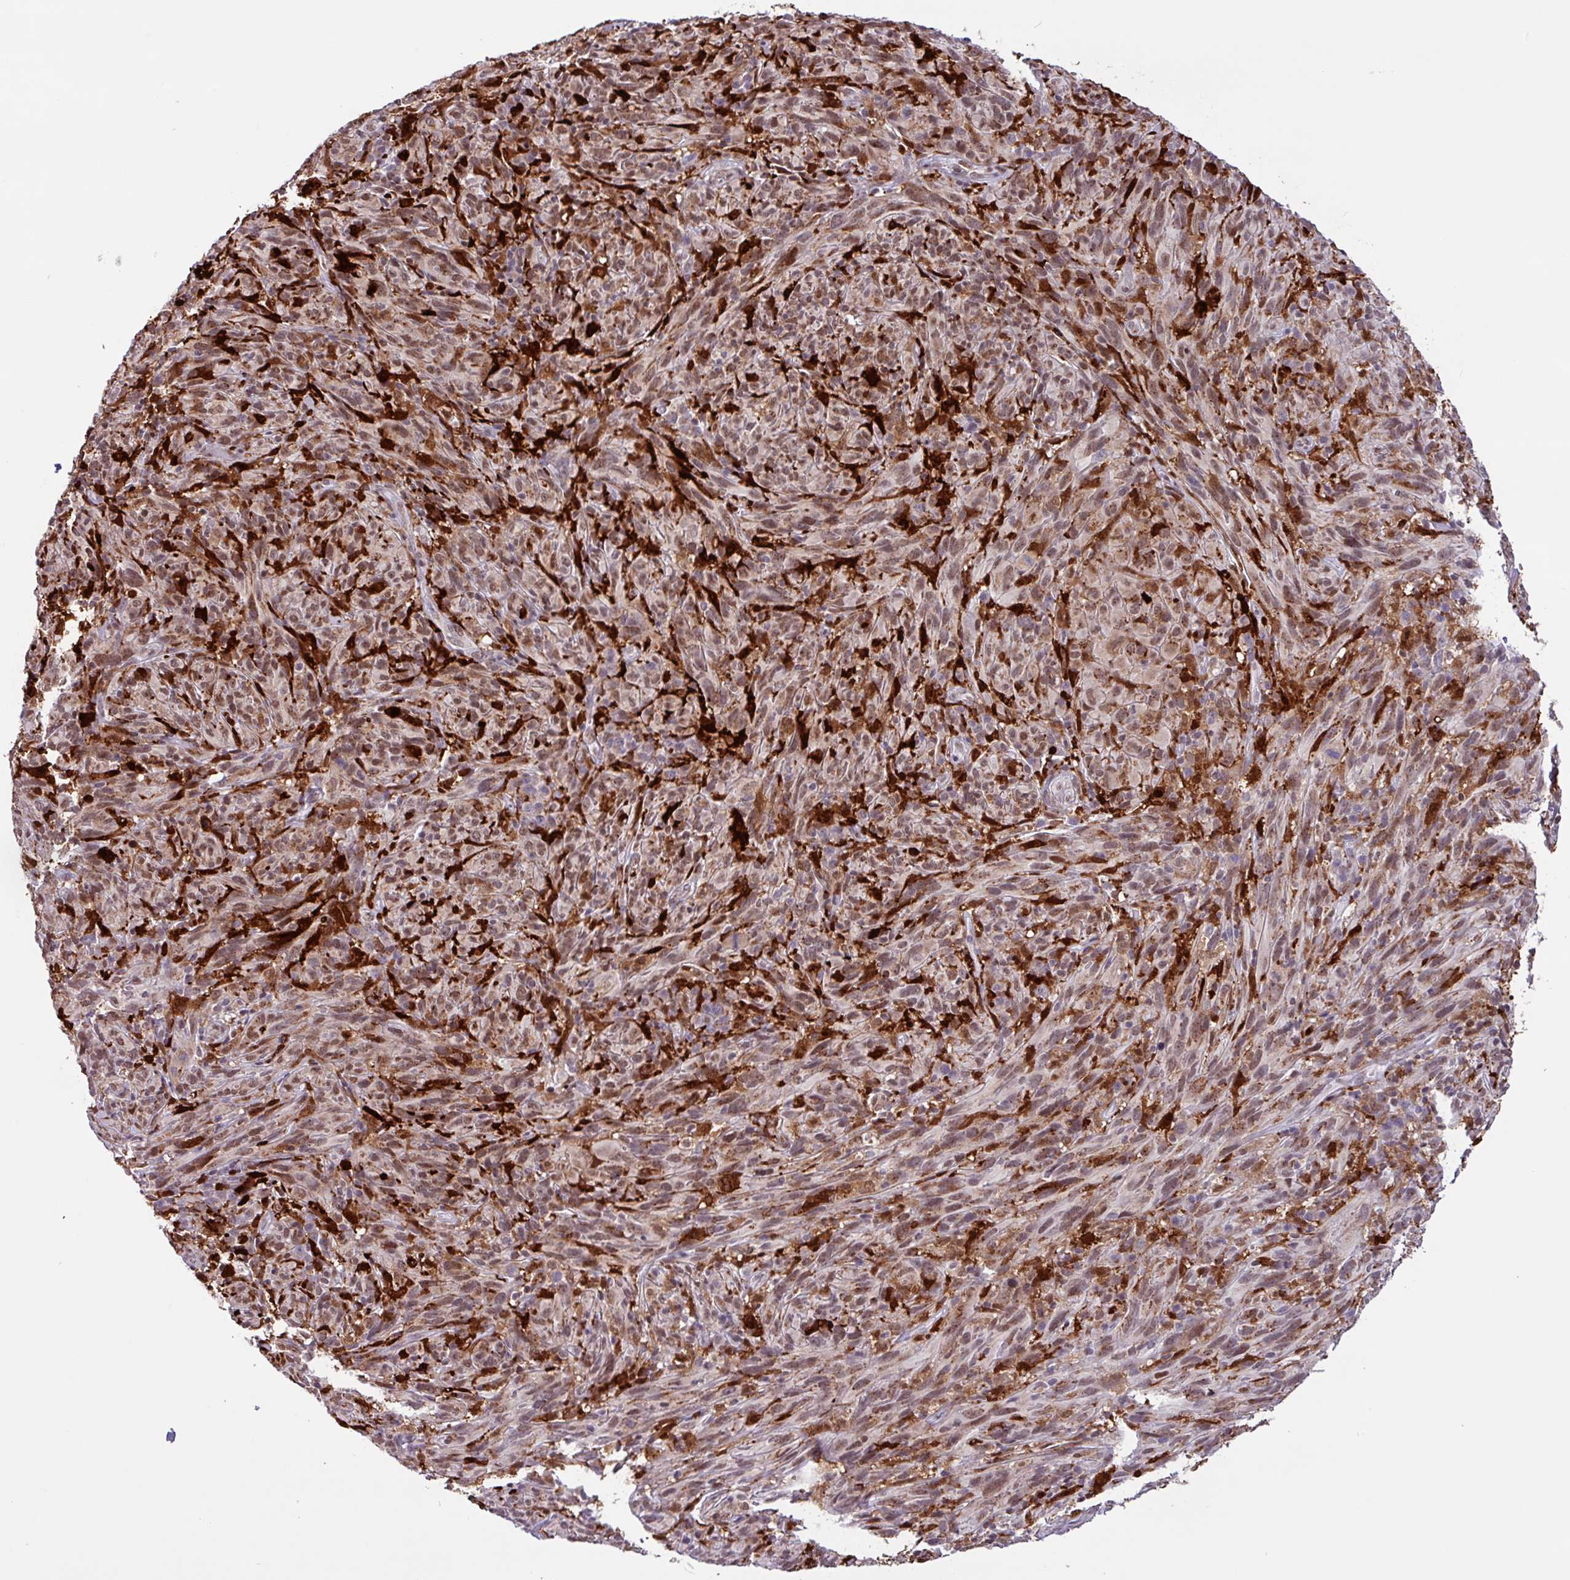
{"staining": {"intensity": "moderate", "quantity": ">75%", "location": "cytoplasmic/membranous,nuclear"}, "tissue": "melanoma", "cell_type": "Tumor cells", "image_type": "cancer", "snomed": [{"axis": "morphology", "description": "Malignant melanoma, NOS"}, {"axis": "topography", "description": "Skin of head"}], "caption": "Protein expression by immunohistochemistry (IHC) displays moderate cytoplasmic/membranous and nuclear staining in about >75% of tumor cells in malignant melanoma.", "gene": "BRD3", "patient": {"sex": "male", "age": 96}}